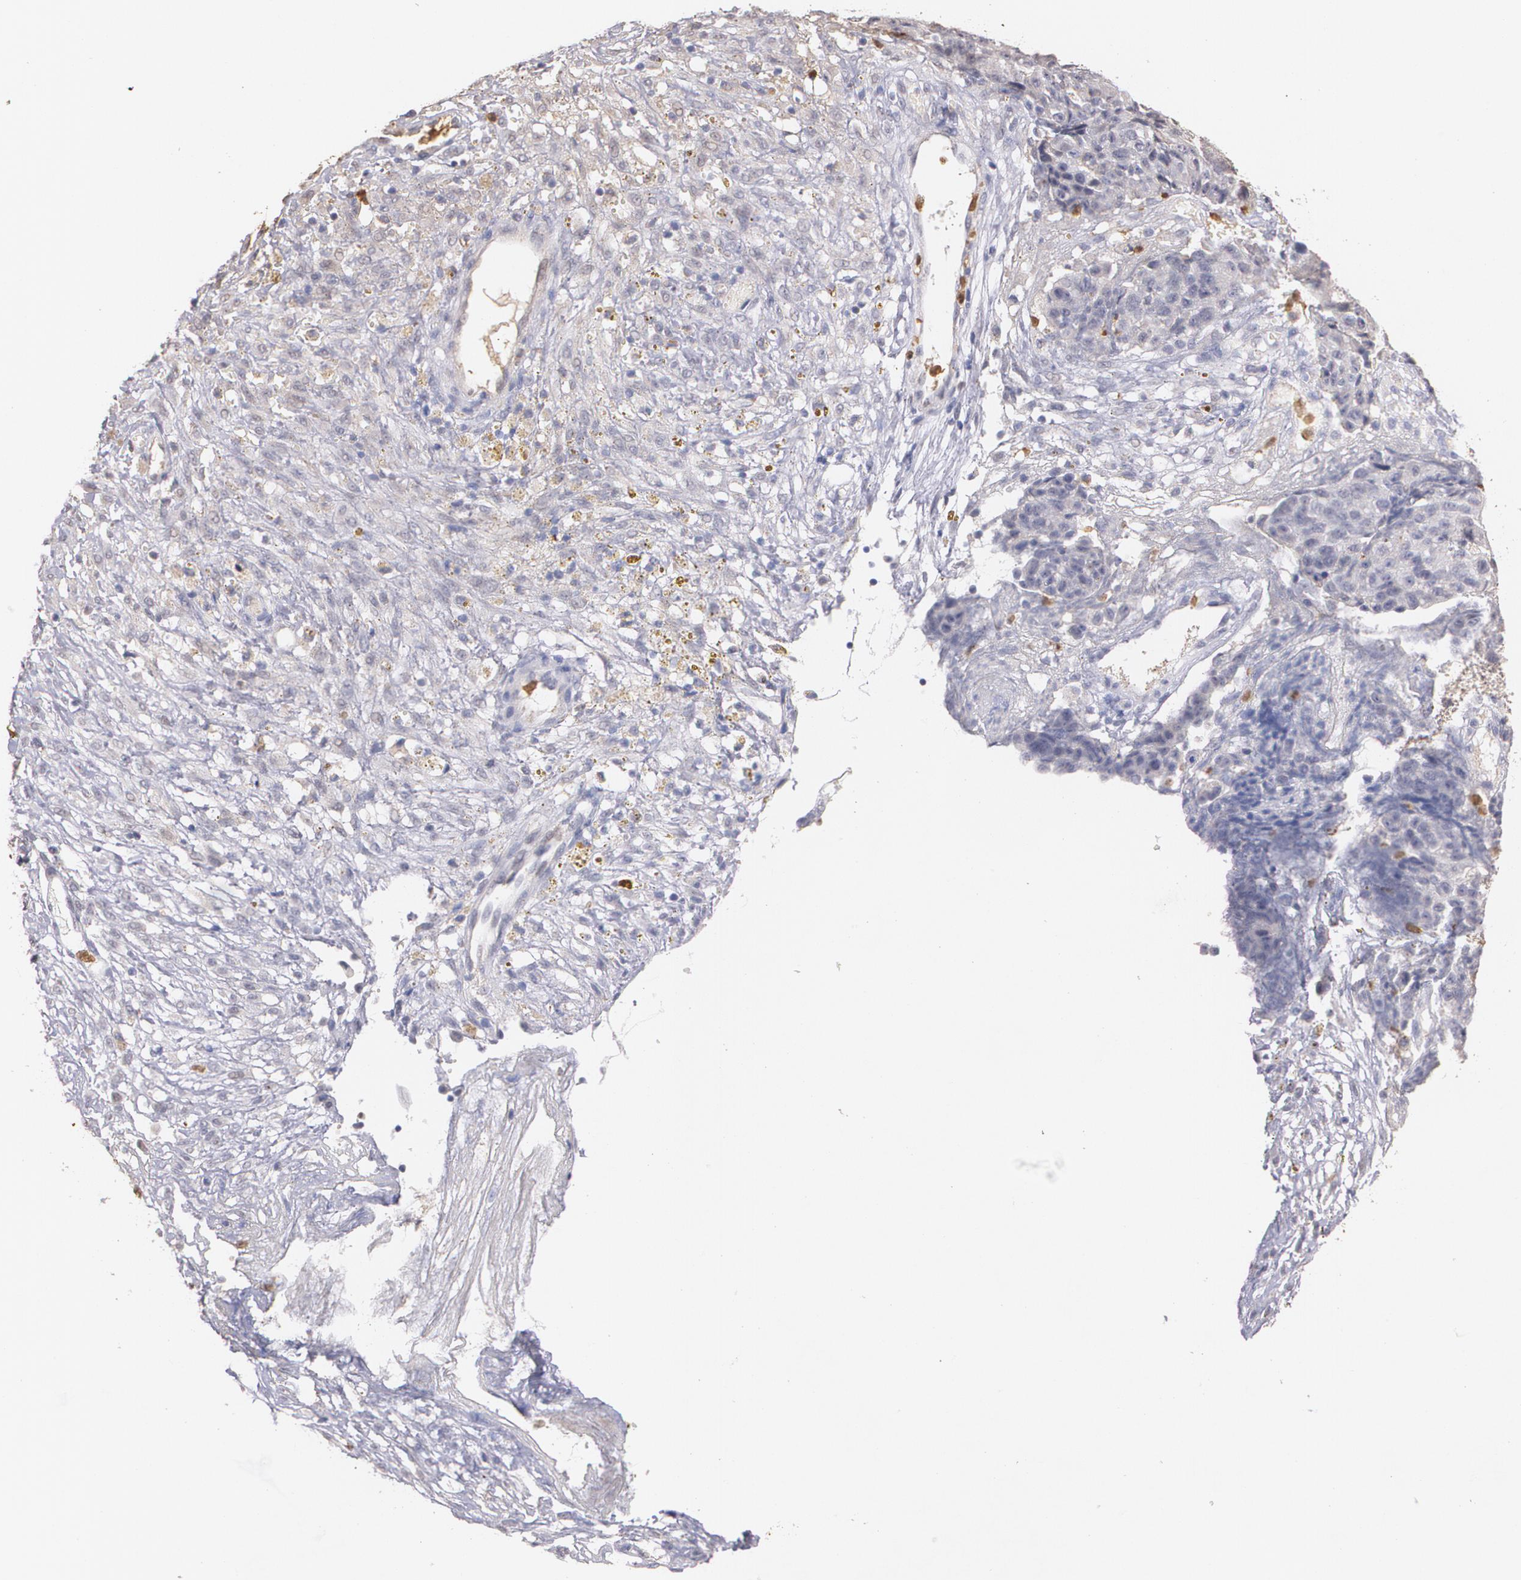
{"staining": {"intensity": "negative", "quantity": "none", "location": "none"}, "tissue": "ovarian cancer", "cell_type": "Tumor cells", "image_type": "cancer", "snomed": [{"axis": "morphology", "description": "Carcinoma, endometroid"}, {"axis": "topography", "description": "Ovary"}], "caption": "A photomicrograph of ovarian endometroid carcinoma stained for a protein reveals no brown staining in tumor cells. Nuclei are stained in blue.", "gene": "PTS", "patient": {"sex": "female", "age": 42}}